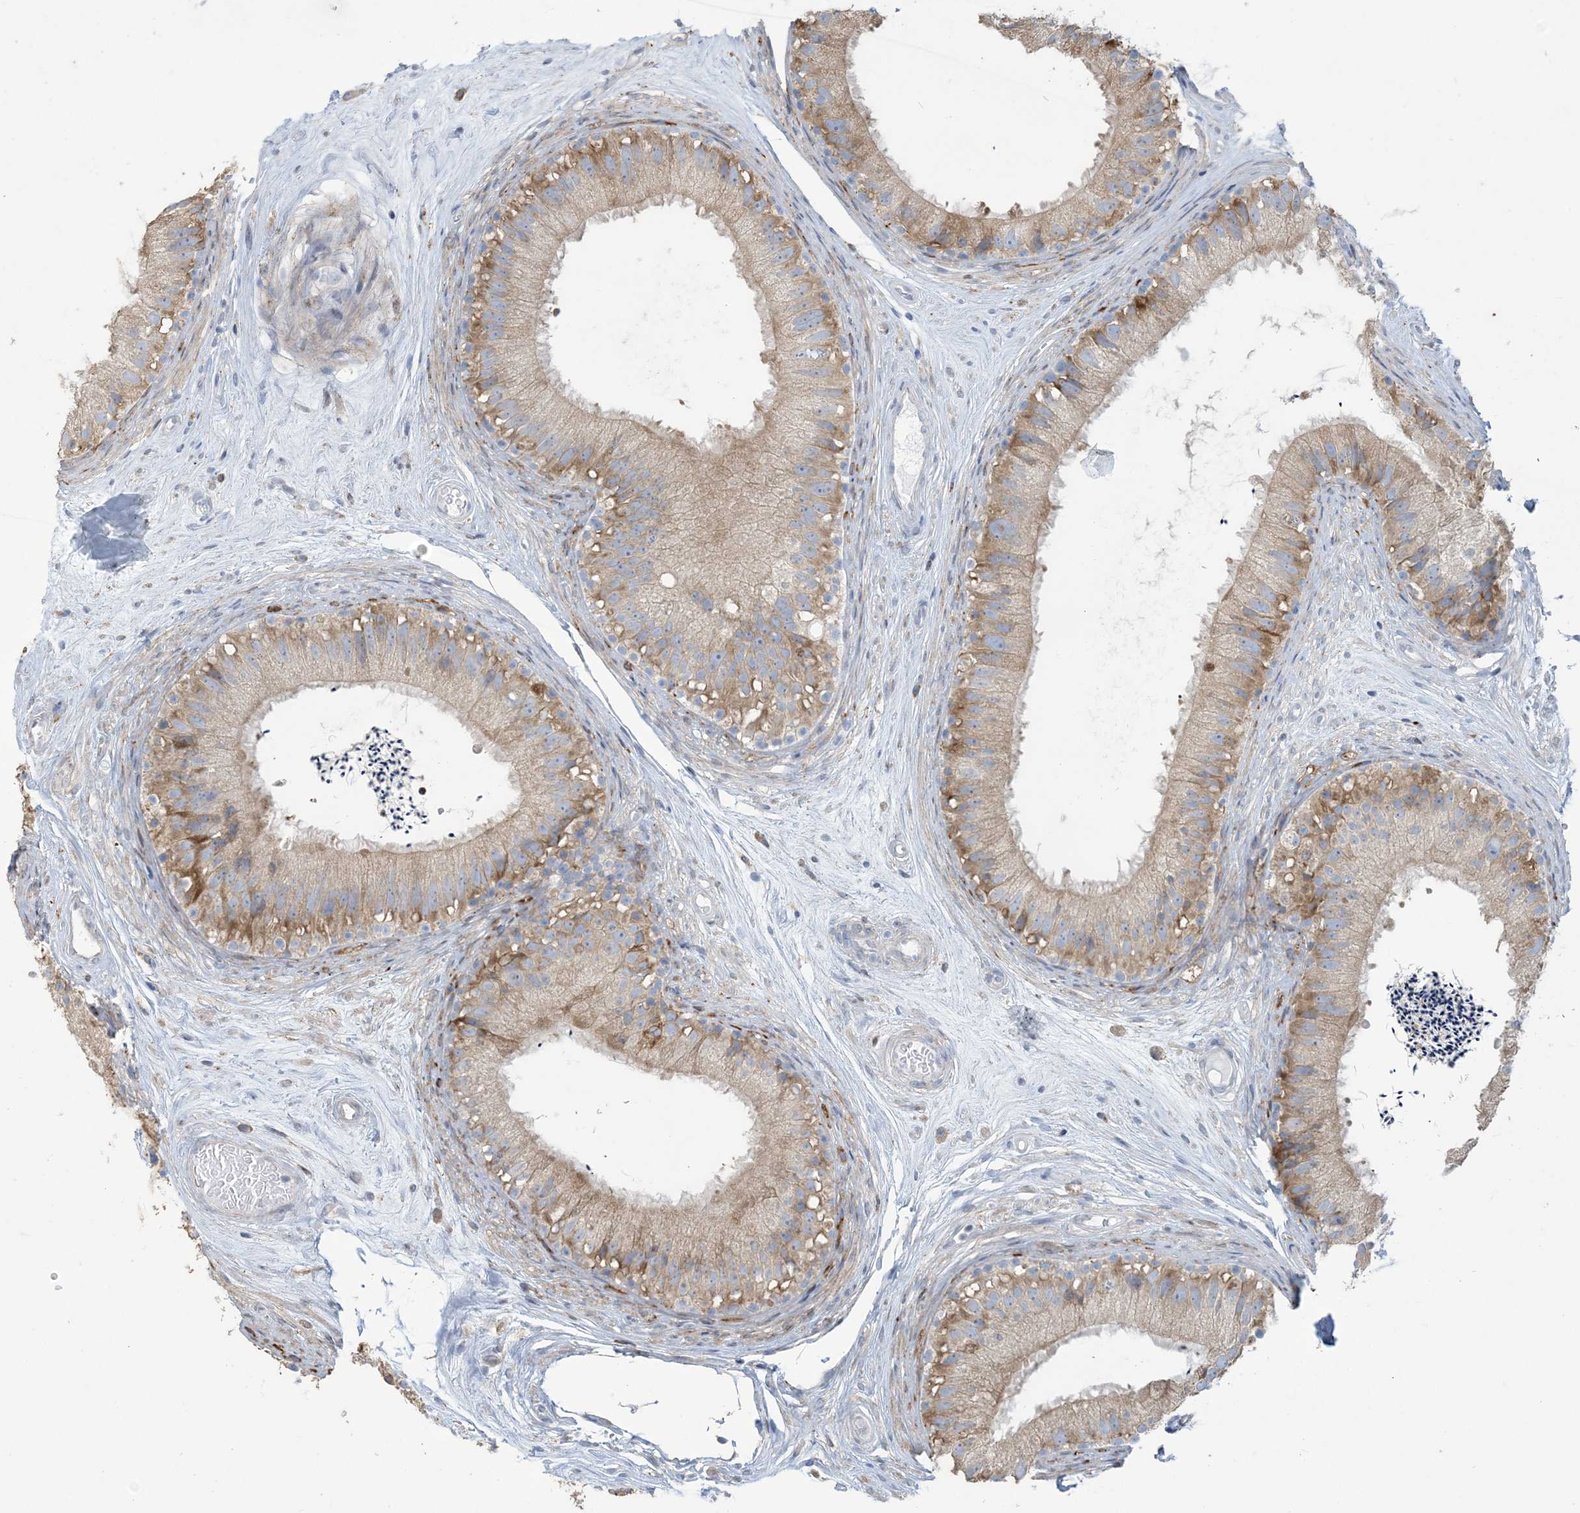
{"staining": {"intensity": "moderate", "quantity": ">75%", "location": "cytoplasmic/membranous"}, "tissue": "epididymis", "cell_type": "Glandular cells", "image_type": "normal", "snomed": [{"axis": "morphology", "description": "Normal tissue, NOS"}, {"axis": "topography", "description": "Epididymis"}], "caption": "Glandular cells exhibit medium levels of moderate cytoplasmic/membranous staining in about >75% of cells in unremarkable epididymis. (IHC, brightfield microscopy, high magnification).", "gene": "SHANK1", "patient": {"sex": "male", "age": 77}}